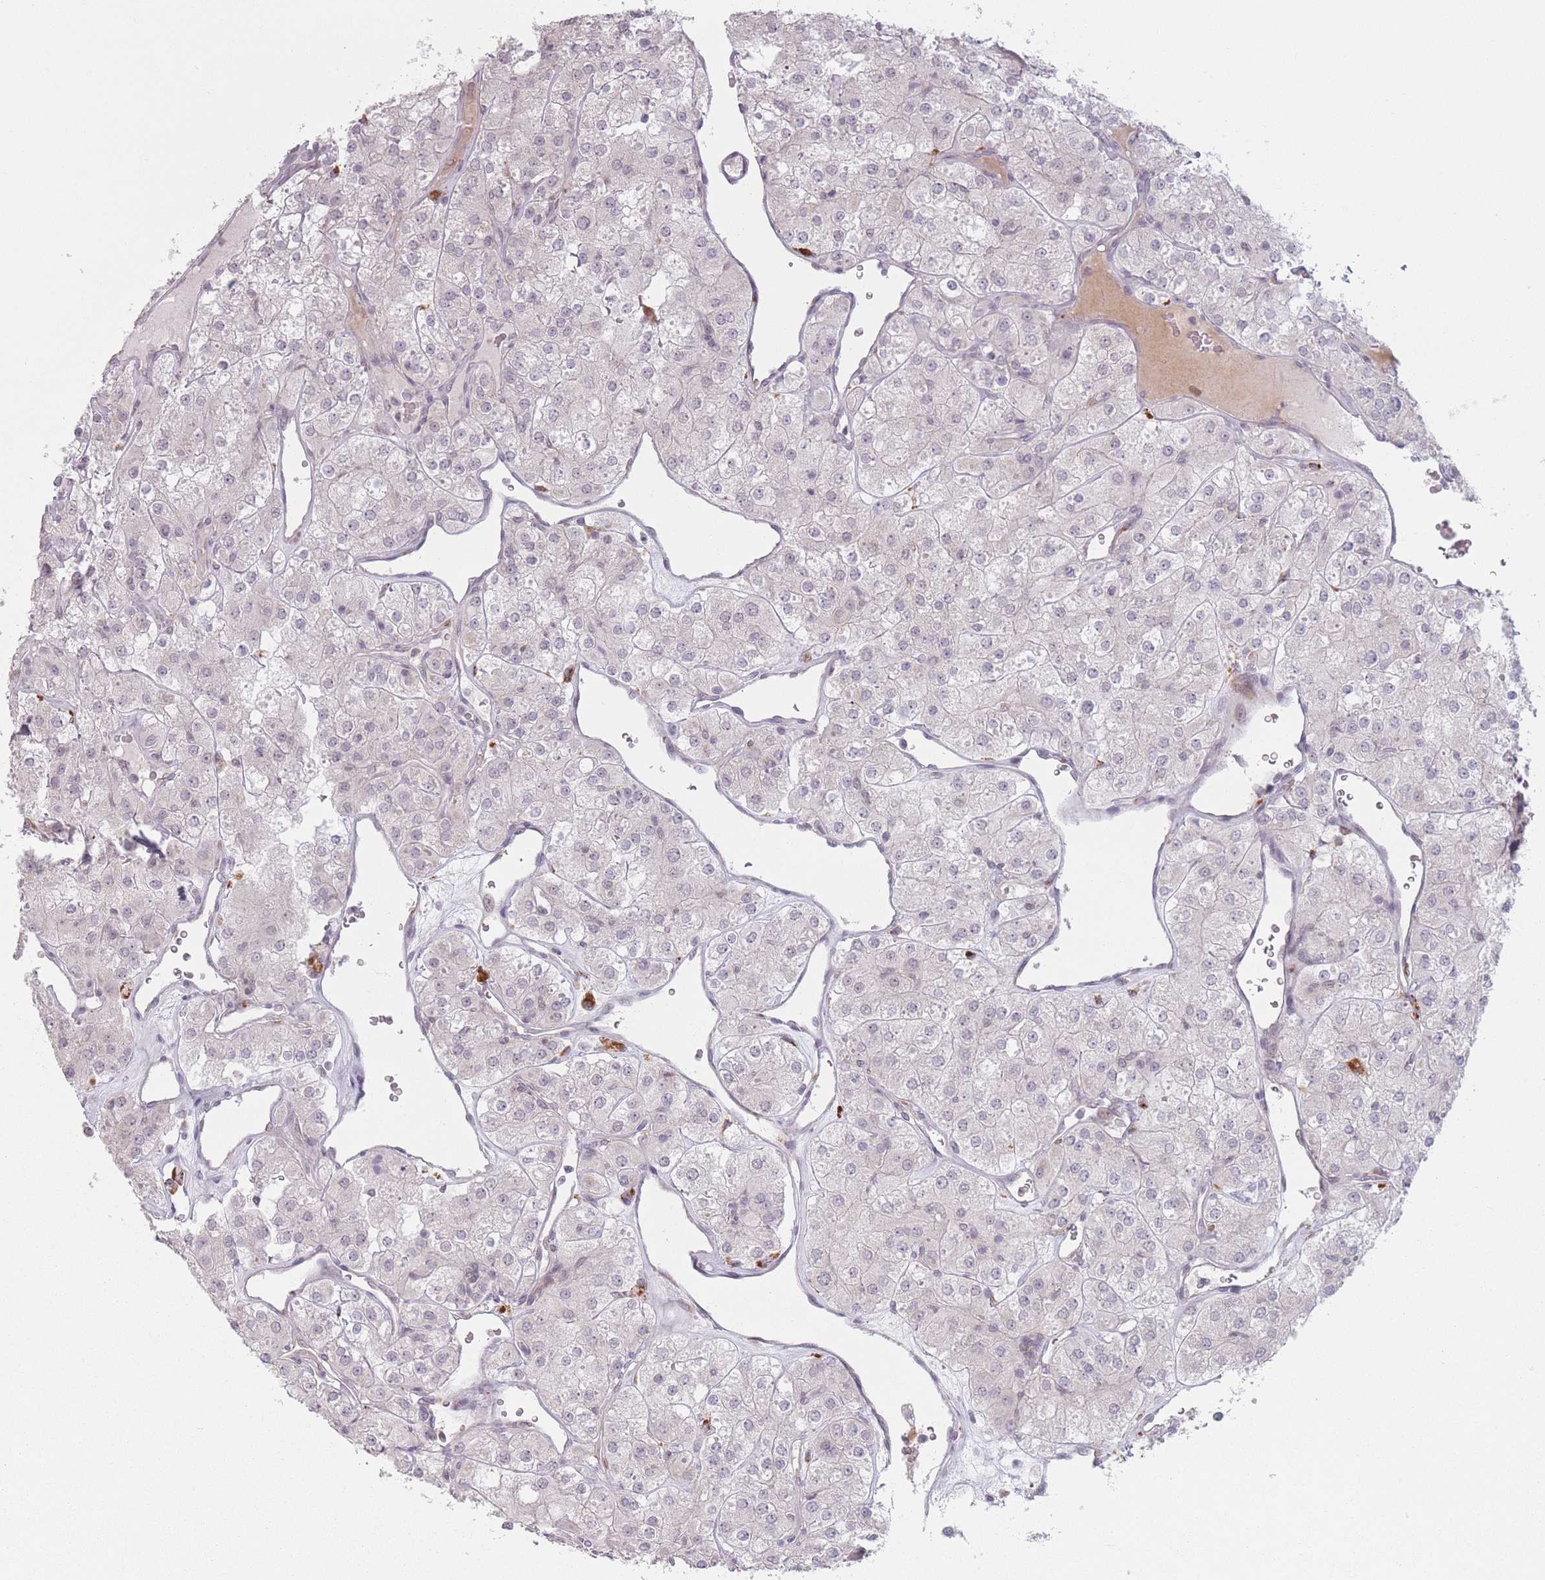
{"staining": {"intensity": "negative", "quantity": "none", "location": "none"}, "tissue": "renal cancer", "cell_type": "Tumor cells", "image_type": "cancer", "snomed": [{"axis": "morphology", "description": "Adenocarcinoma, NOS"}, {"axis": "topography", "description": "Kidney"}], "caption": "Renal cancer (adenocarcinoma) stained for a protein using immunohistochemistry reveals no expression tumor cells.", "gene": "OR10C1", "patient": {"sex": "male", "age": 77}}